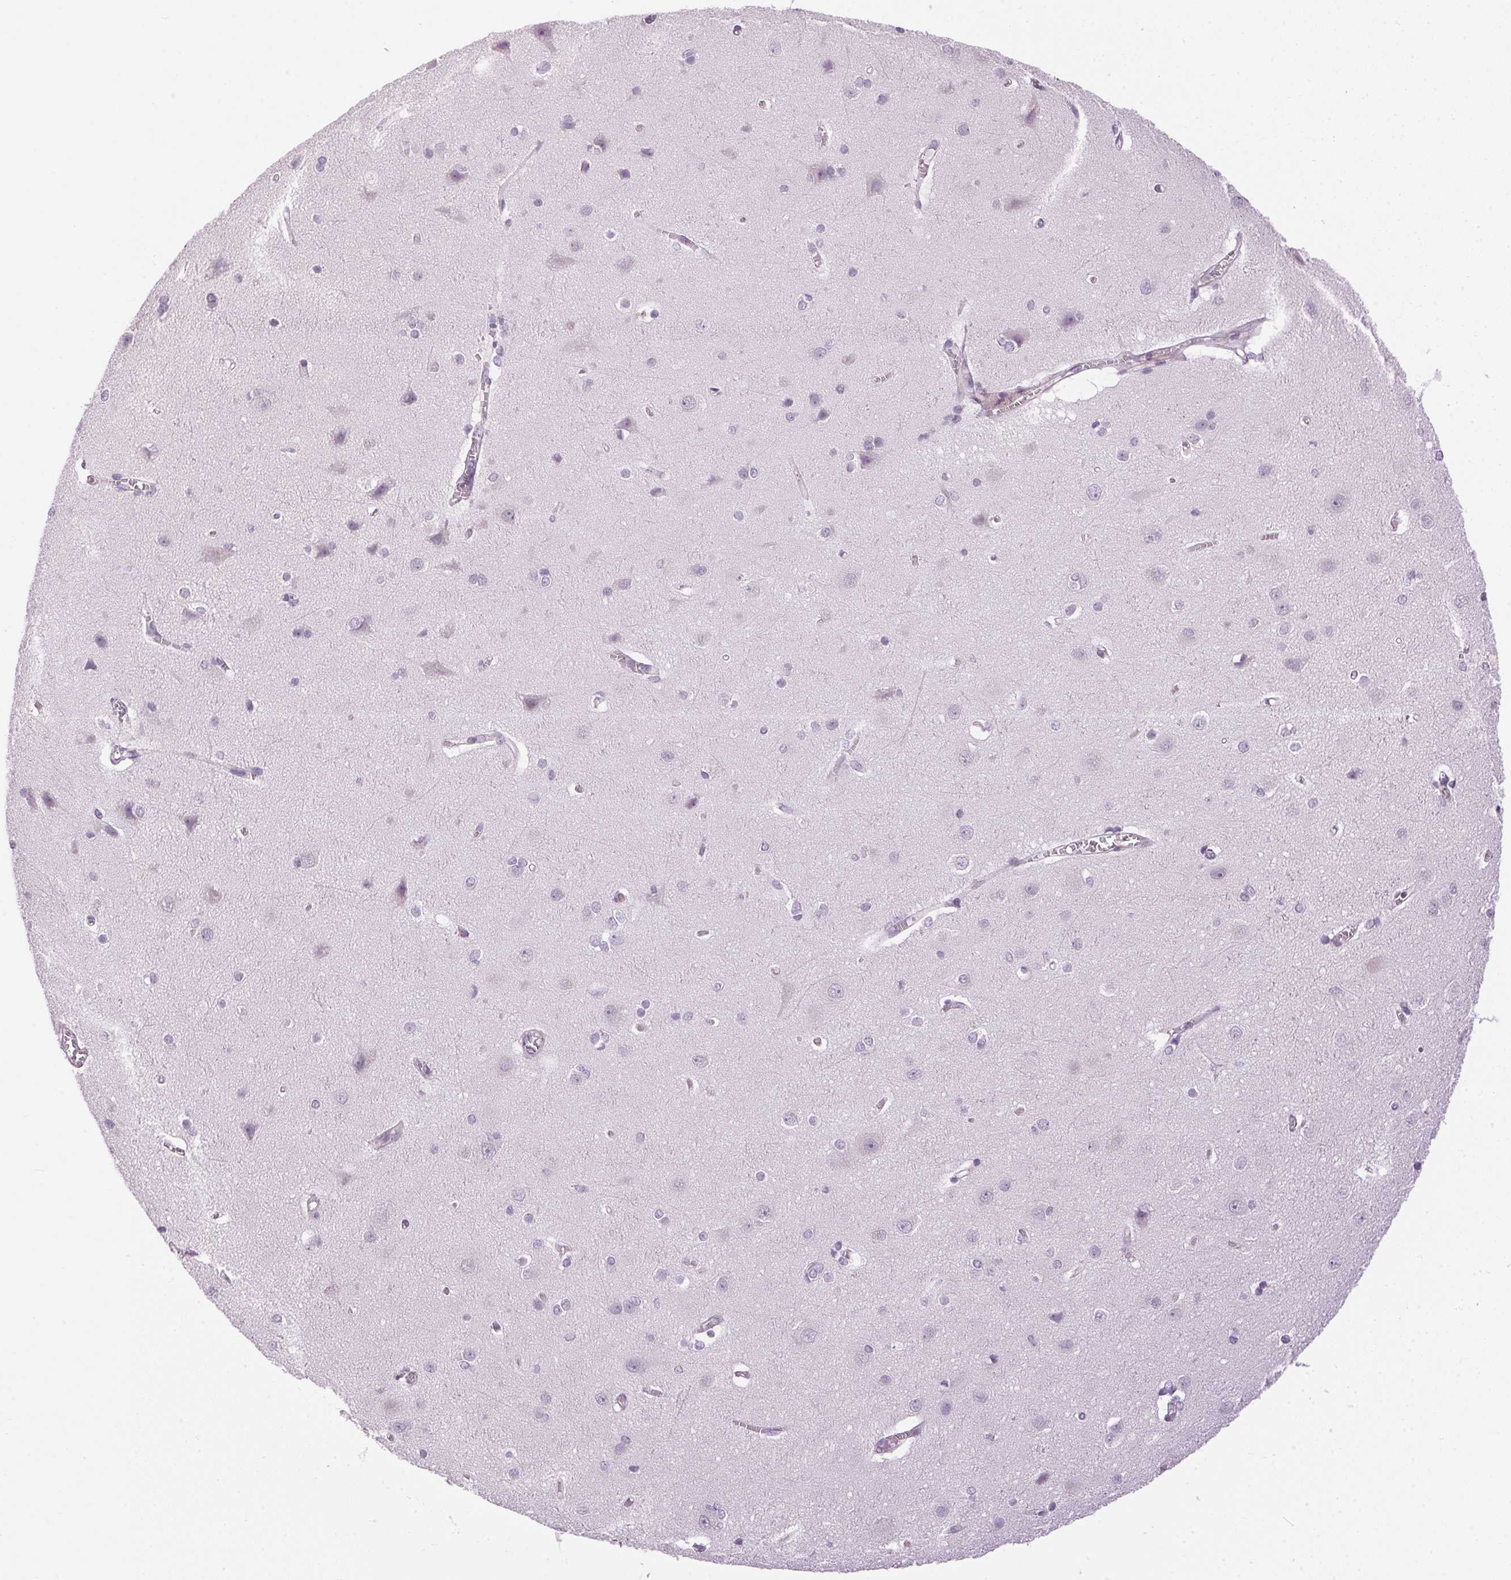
{"staining": {"intensity": "negative", "quantity": "none", "location": "none"}, "tissue": "cerebral cortex", "cell_type": "Endothelial cells", "image_type": "normal", "snomed": [{"axis": "morphology", "description": "Normal tissue, NOS"}, {"axis": "topography", "description": "Cerebral cortex"}], "caption": "High magnification brightfield microscopy of benign cerebral cortex stained with DAB (3,3'-diaminobenzidine) (brown) and counterstained with hematoxylin (blue): endothelial cells show no significant expression. (Brightfield microscopy of DAB immunohistochemistry at high magnification).", "gene": "GOLPH3", "patient": {"sex": "male", "age": 37}}